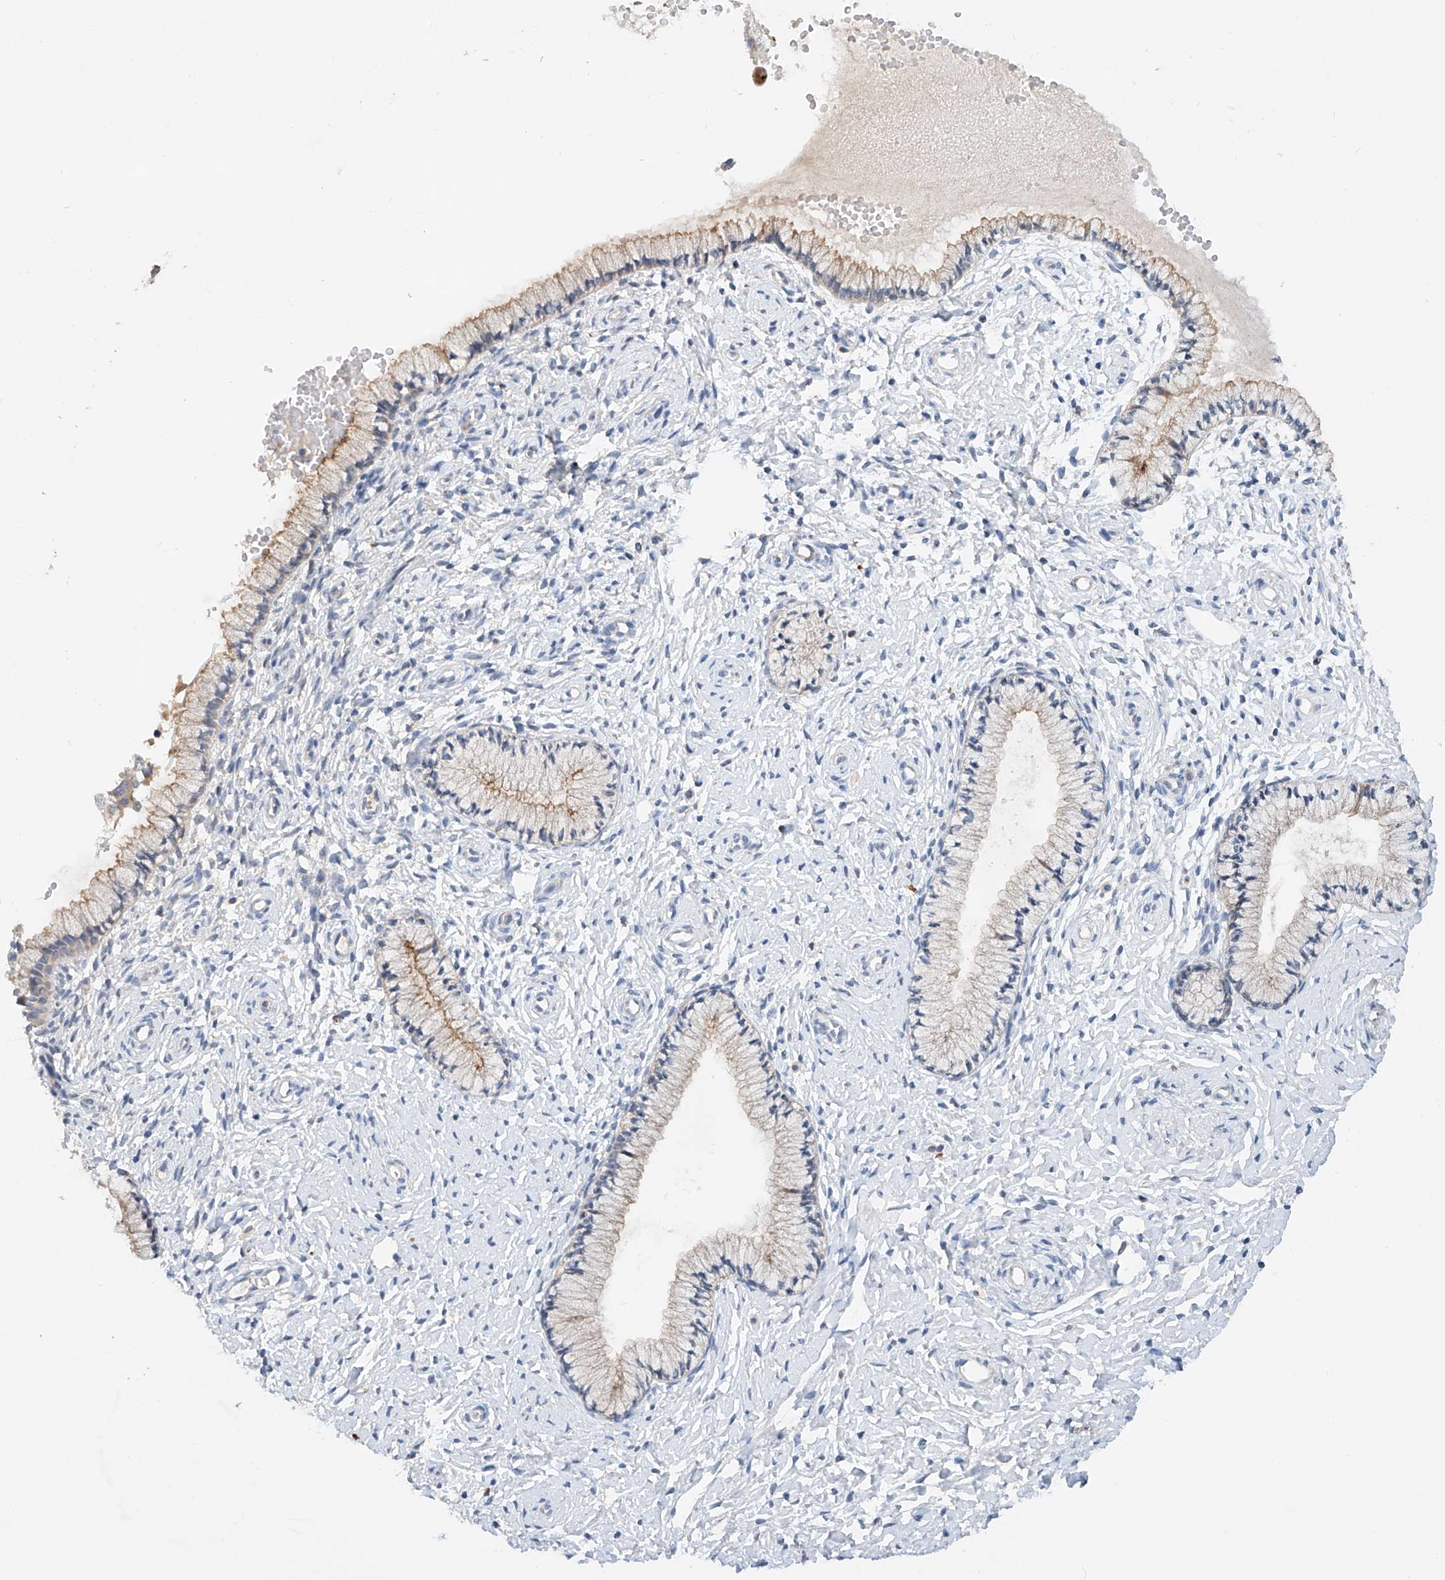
{"staining": {"intensity": "moderate", "quantity": "<25%", "location": "cytoplasmic/membranous"}, "tissue": "cervix", "cell_type": "Glandular cells", "image_type": "normal", "snomed": [{"axis": "morphology", "description": "Normal tissue, NOS"}, {"axis": "topography", "description": "Cervix"}], "caption": "A high-resolution image shows IHC staining of unremarkable cervix, which exhibits moderate cytoplasmic/membranous staining in about <25% of glandular cells. (Brightfield microscopy of DAB IHC at high magnification).", "gene": "GPC4", "patient": {"sex": "female", "age": 33}}